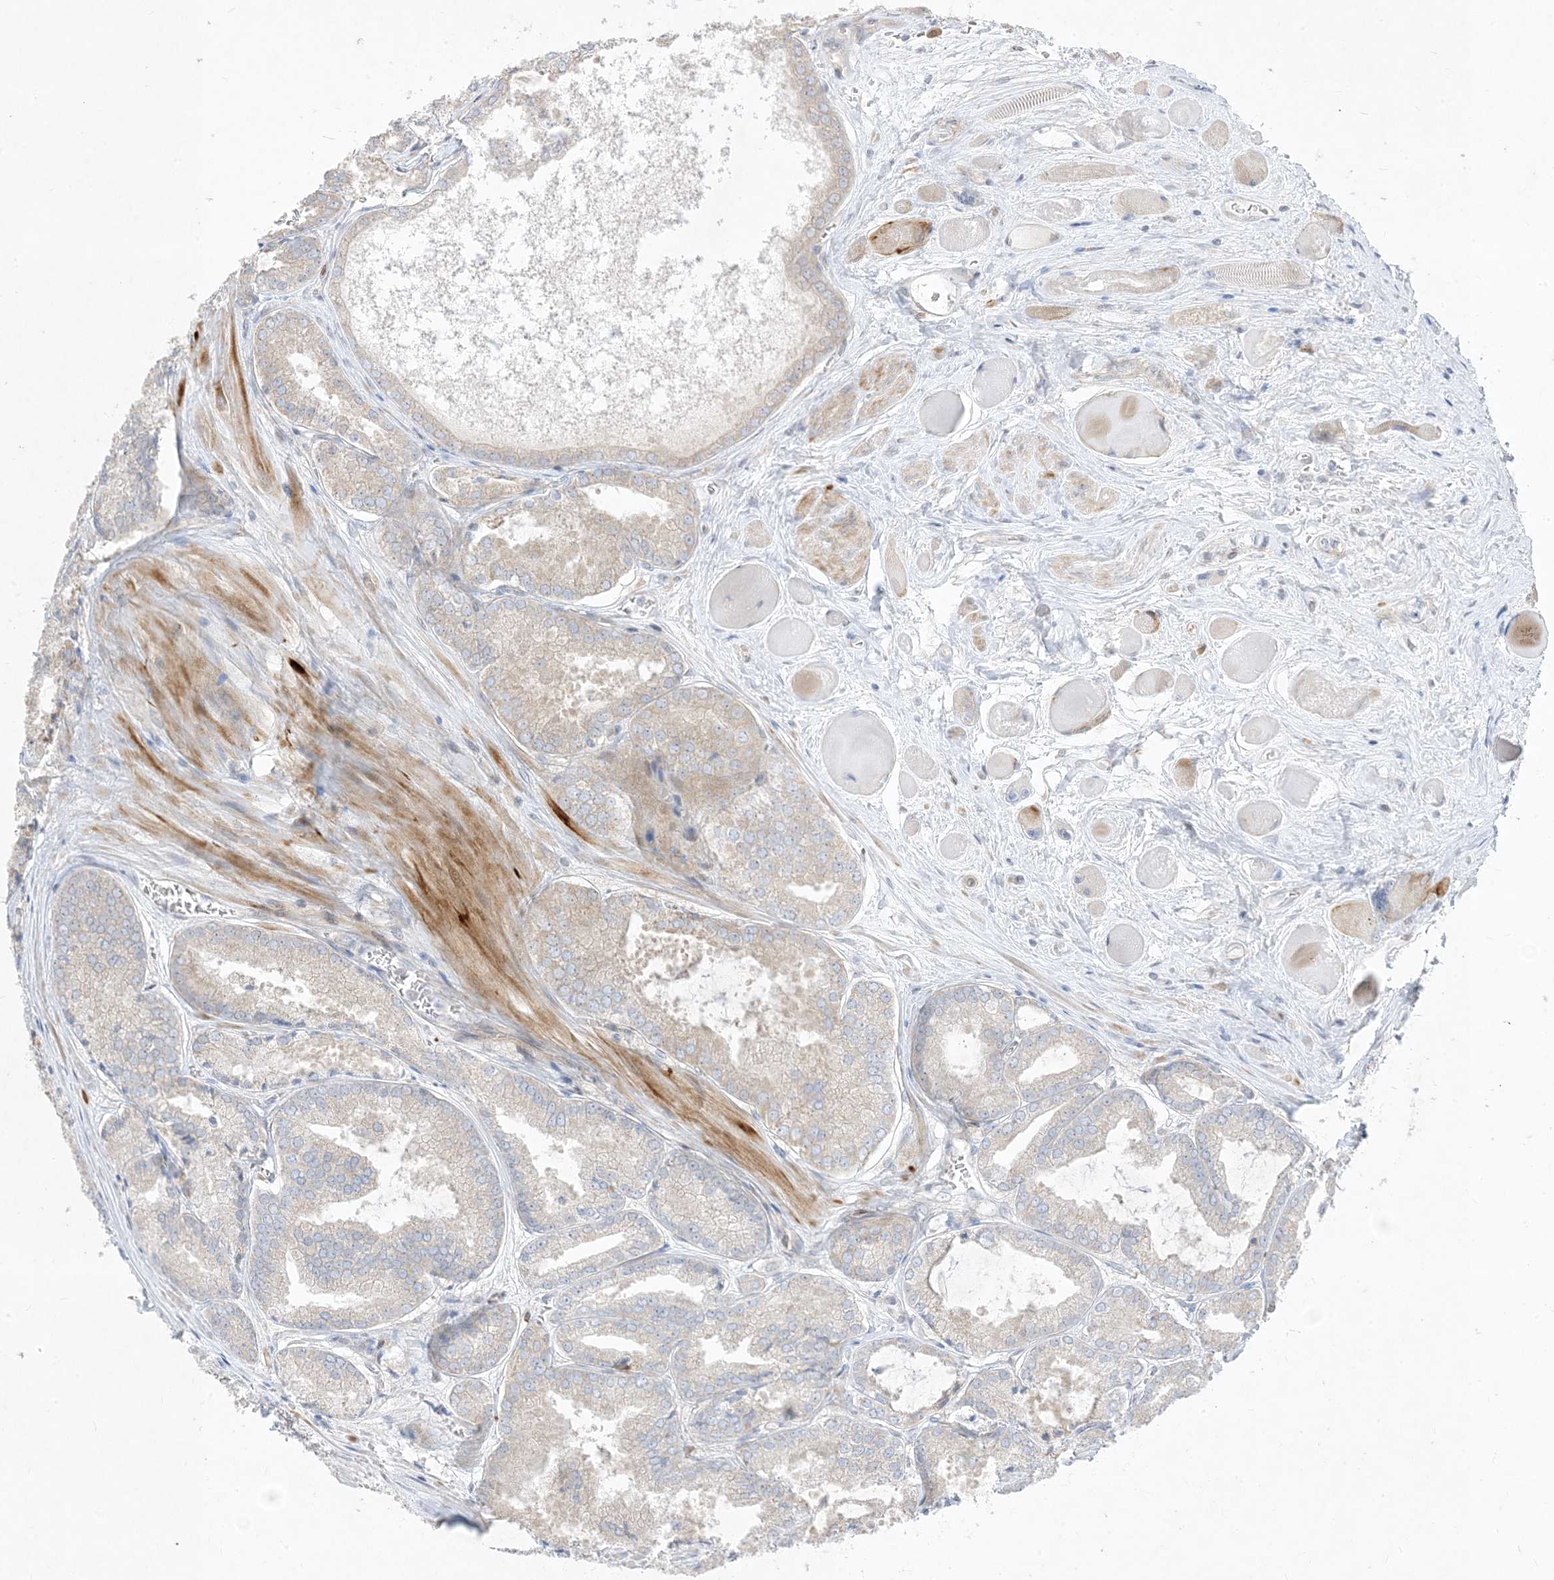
{"staining": {"intensity": "weak", "quantity": "<25%", "location": "cytoplasmic/membranous"}, "tissue": "prostate cancer", "cell_type": "Tumor cells", "image_type": "cancer", "snomed": [{"axis": "morphology", "description": "Adenocarcinoma, Low grade"}, {"axis": "topography", "description": "Prostate"}], "caption": "Immunohistochemistry histopathology image of prostate cancer stained for a protein (brown), which exhibits no expression in tumor cells.", "gene": "BHLHE40", "patient": {"sex": "male", "age": 67}}